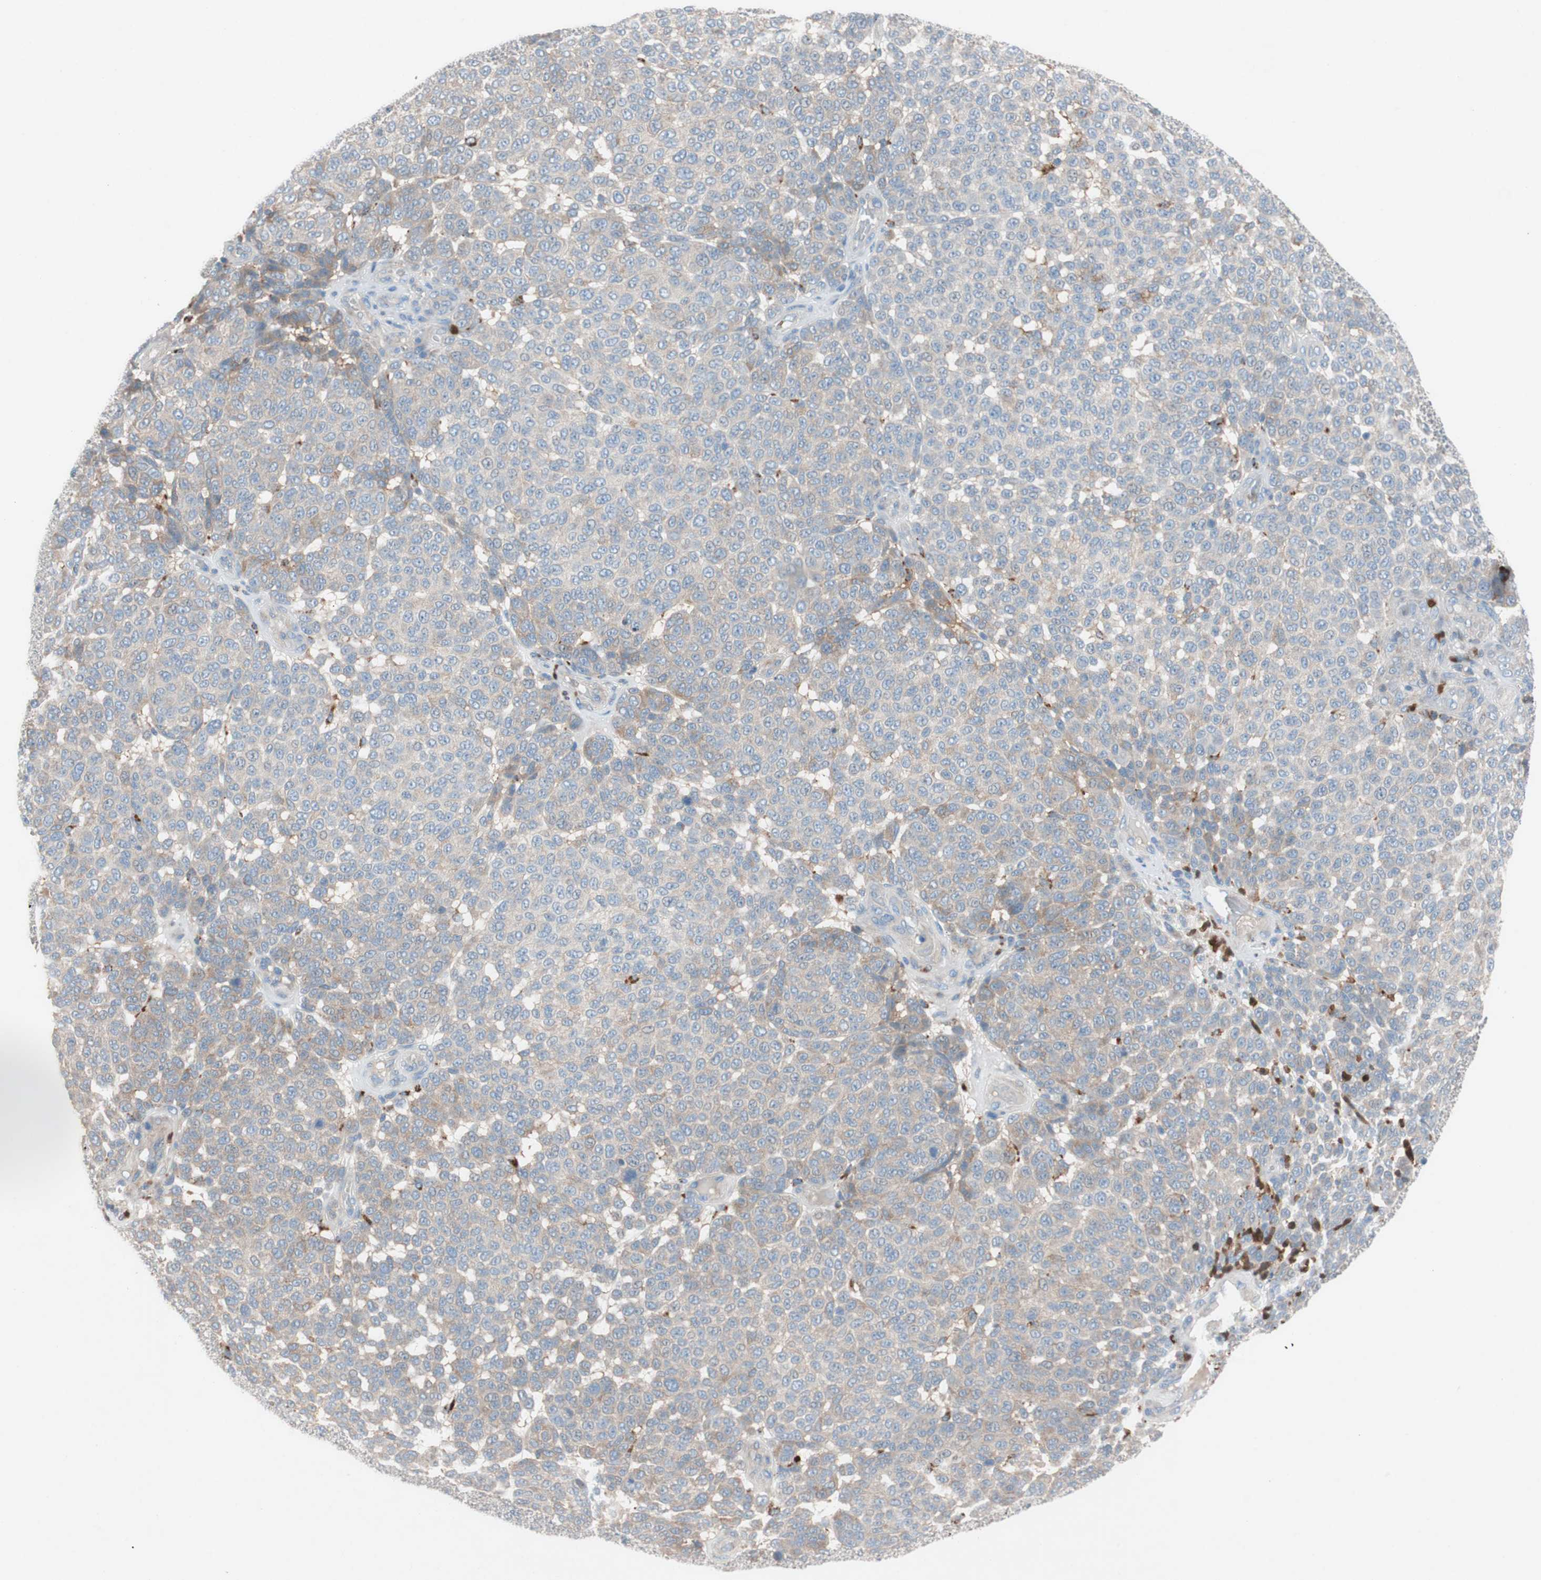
{"staining": {"intensity": "weak", "quantity": ">75%", "location": "cytoplasmic/membranous"}, "tissue": "melanoma", "cell_type": "Tumor cells", "image_type": "cancer", "snomed": [{"axis": "morphology", "description": "Malignant melanoma, NOS"}, {"axis": "topography", "description": "Skin"}], "caption": "The micrograph displays a brown stain indicating the presence of a protein in the cytoplasmic/membranous of tumor cells in malignant melanoma.", "gene": "CLEC4D", "patient": {"sex": "male", "age": 59}}